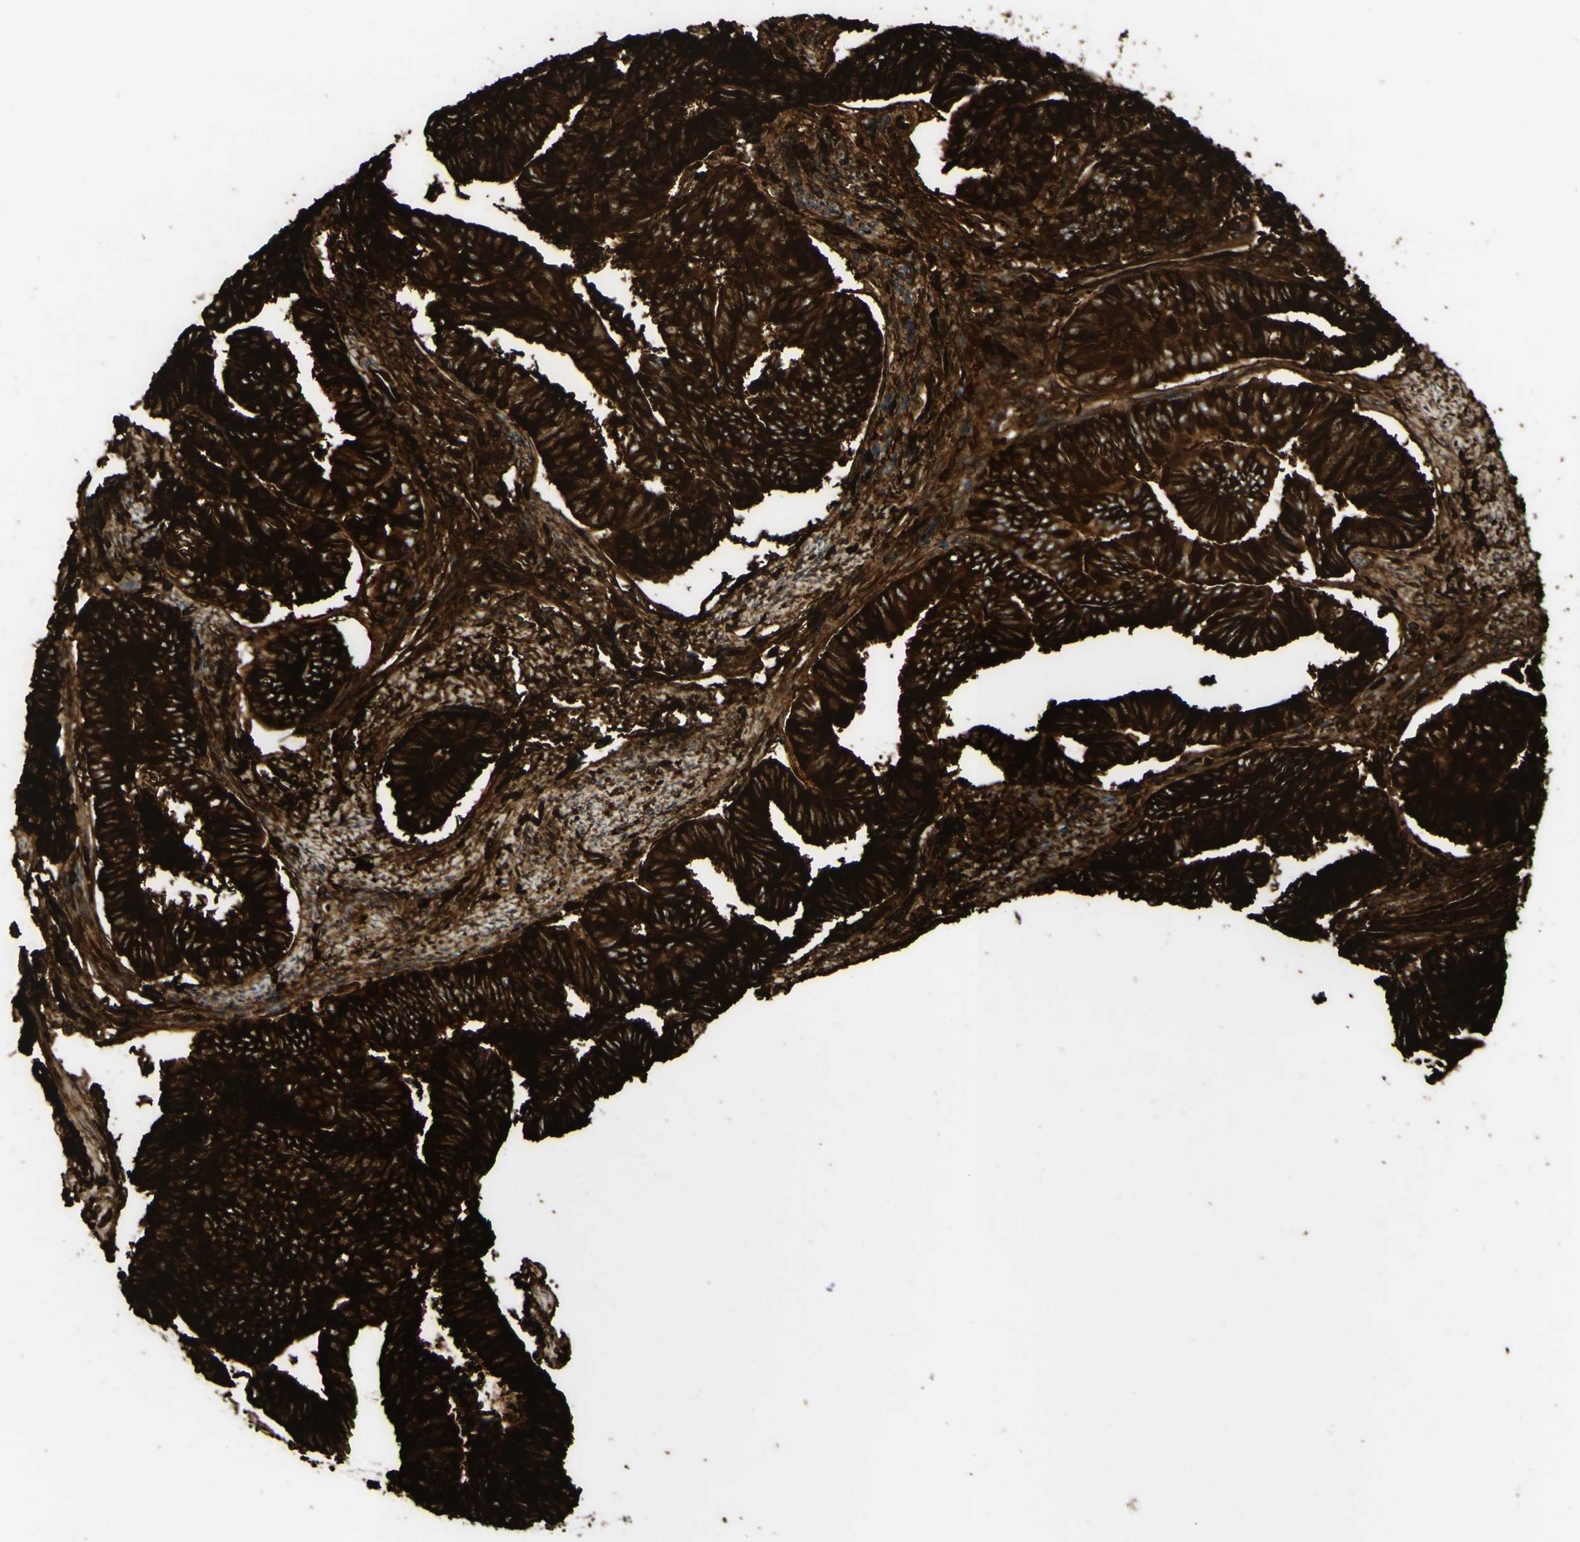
{"staining": {"intensity": "strong", "quantity": ">75%", "location": "cytoplasmic/membranous"}, "tissue": "endometrial cancer", "cell_type": "Tumor cells", "image_type": "cancer", "snomed": [{"axis": "morphology", "description": "Adenocarcinoma, NOS"}, {"axis": "topography", "description": "Endometrium"}], "caption": "Endometrial cancer (adenocarcinoma) stained for a protein displays strong cytoplasmic/membranous positivity in tumor cells.", "gene": "PIGR", "patient": {"sex": "female", "age": 86}}